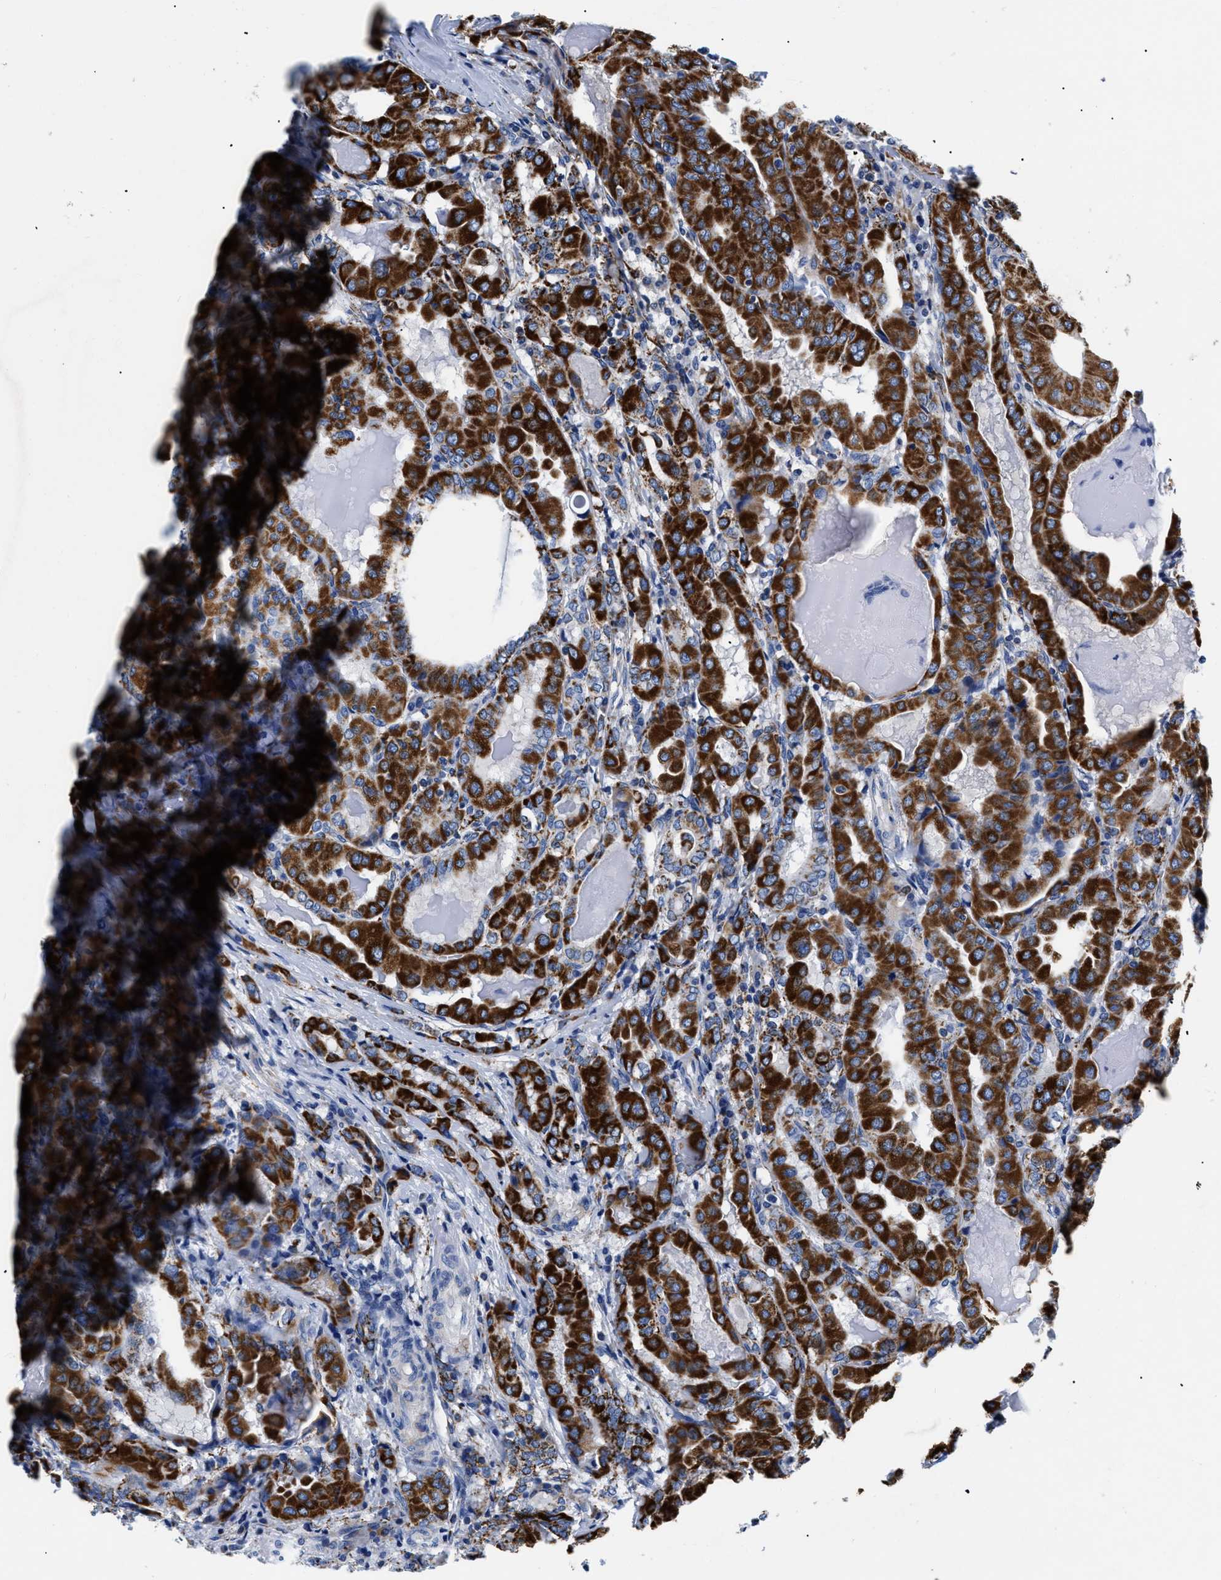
{"staining": {"intensity": "strong", "quantity": ">75%", "location": "cytoplasmic/membranous"}, "tissue": "thyroid cancer", "cell_type": "Tumor cells", "image_type": "cancer", "snomed": [{"axis": "morphology", "description": "Papillary adenocarcinoma, NOS"}, {"axis": "topography", "description": "Thyroid gland"}], "caption": "Human thyroid papillary adenocarcinoma stained for a protein (brown) displays strong cytoplasmic/membranous positive positivity in about >75% of tumor cells.", "gene": "GPR149", "patient": {"sex": "female", "age": 42}}